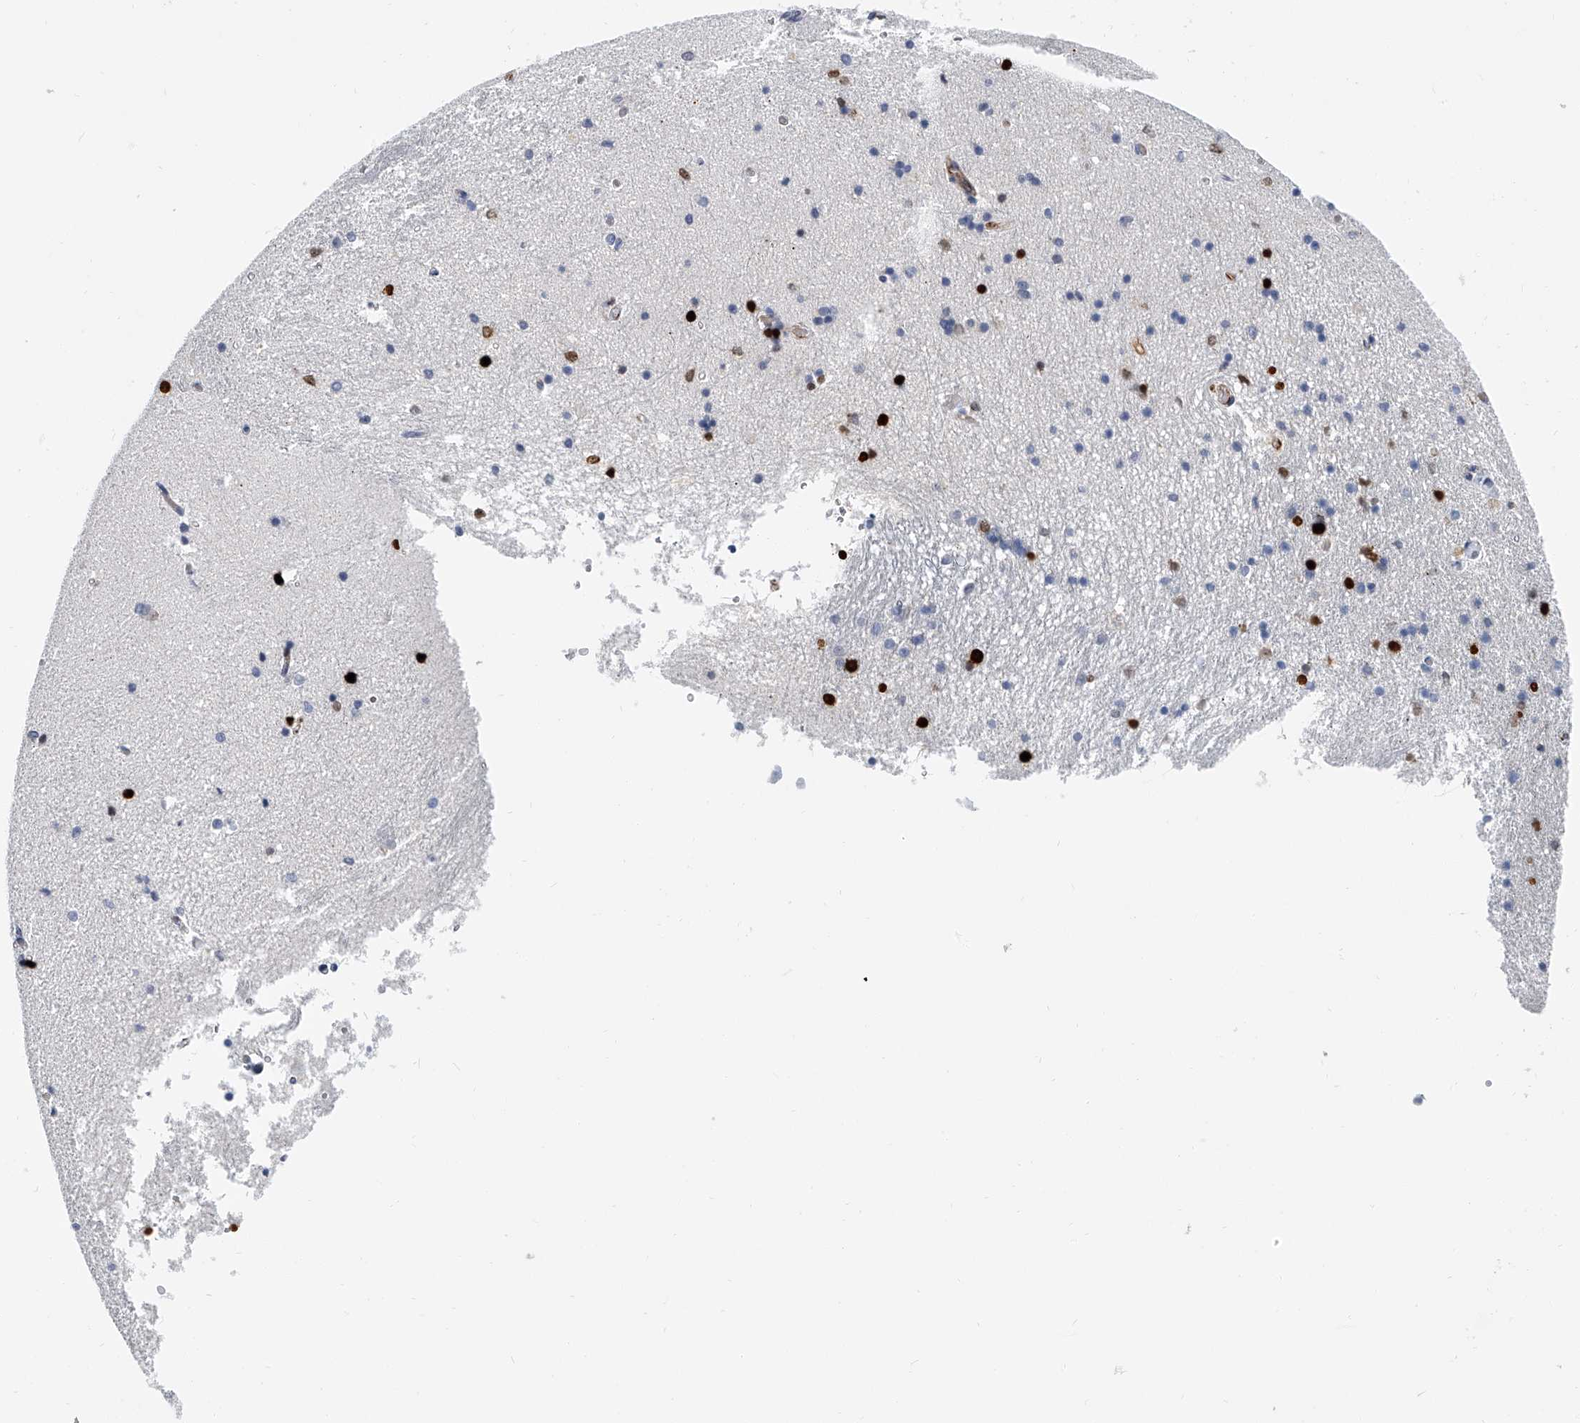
{"staining": {"intensity": "strong", "quantity": "<25%", "location": "nuclear"}, "tissue": "hippocampus", "cell_type": "Glial cells", "image_type": "normal", "snomed": [{"axis": "morphology", "description": "Normal tissue, NOS"}, {"axis": "topography", "description": "Hippocampus"}], "caption": "Hippocampus stained with DAB IHC demonstrates medium levels of strong nuclear staining in about <25% of glial cells.", "gene": "KIRREL1", "patient": {"sex": "male", "age": 45}}